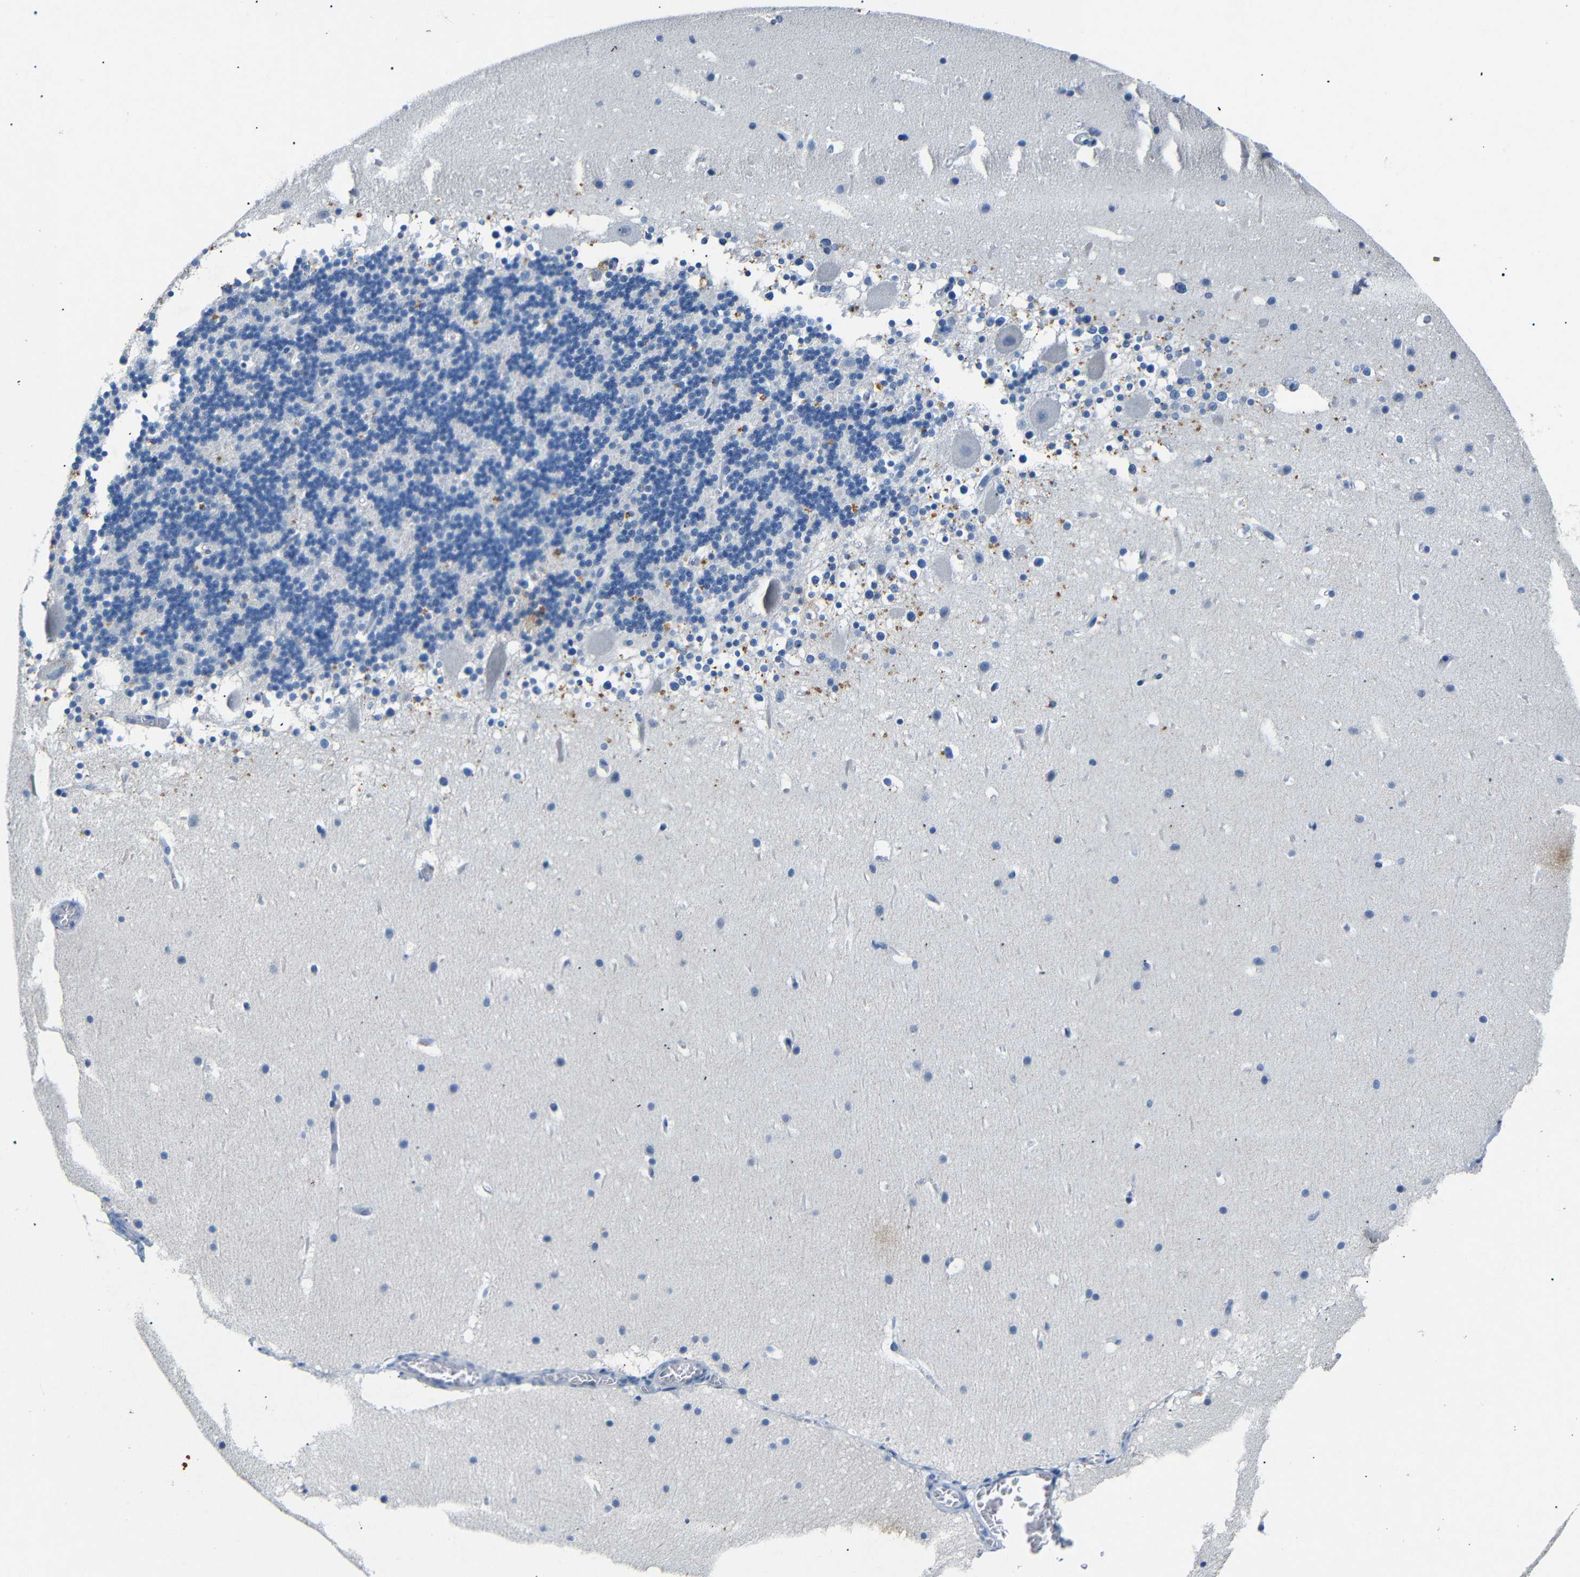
{"staining": {"intensity": "negative", "quantity": "none", "location": "none"}, "tissue": "cerebellum", "cell_type": "Cells in granular layer", "image_type": "normal", "snomed": [{"axis": "morphology", "description": "Normal tissue, NOS"}, {"axis": "topography", "description": "Cerebellum"}], "caption": "Histopathology image shows no protein staining in cells in granular layer of benign cerebellum.", "gene": "INCENP", "patient": {"sex": "male", "age": 45}}